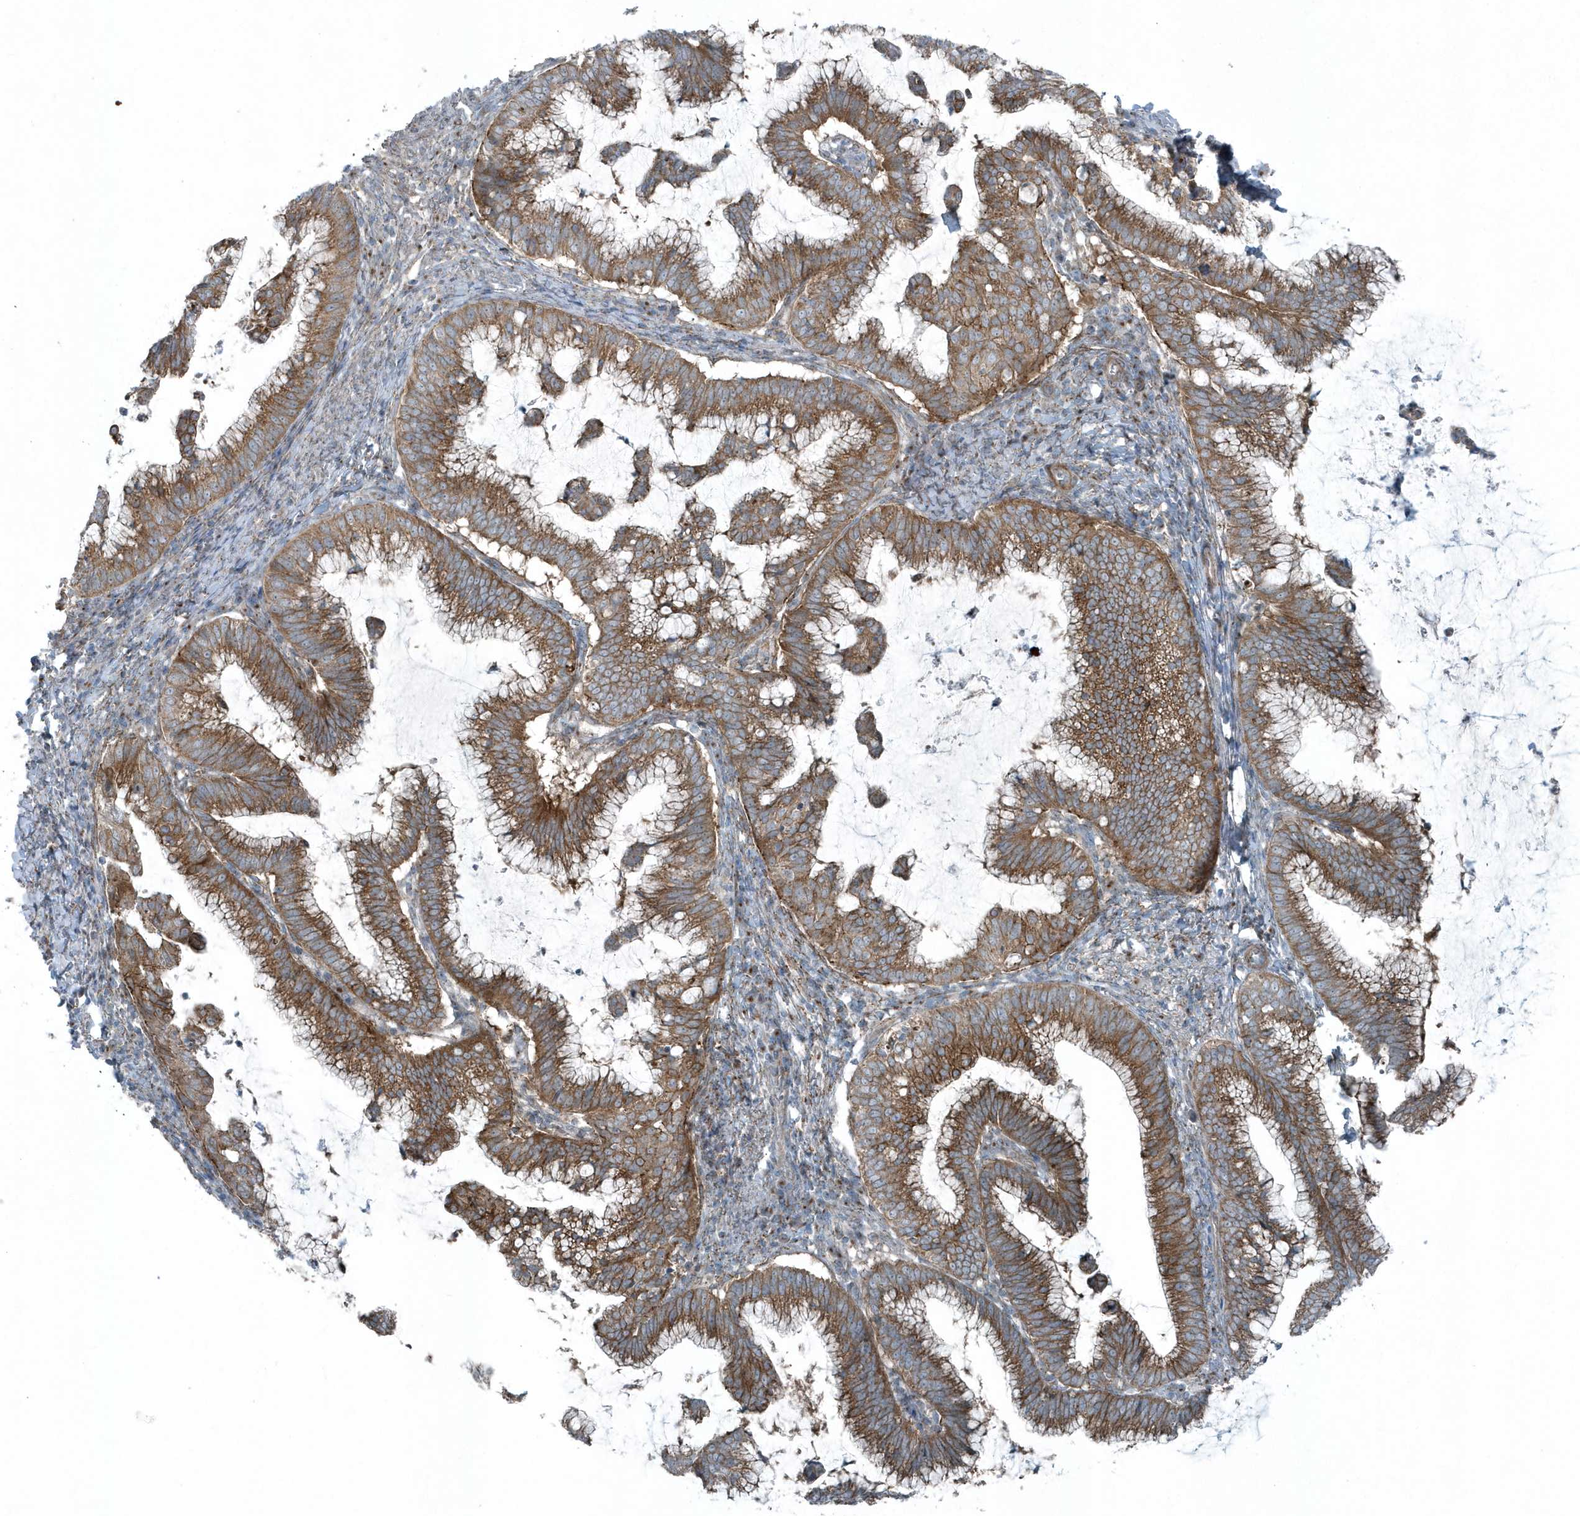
{"staining": {"intensity": "strong", "quantity": ">75%", "location": "cytoplasmic/membranous"}, "tissue": "cervical cancer", "cell_type": "Tumor cells", "image_type": "cancer", "snomed": [{"axis": "morphology", "description": "Adenocarcinoma, NOS"}, {"axis": "topography", "description": "Cervix"}], "caption": "Protein expression analysis of human cervical adenocarcinoma reveals strong cytoplasmic/membranous staining in about >75% of tumor cells.", "gene": "GCC2", "patient": {"sex": "female", "age": 36}}